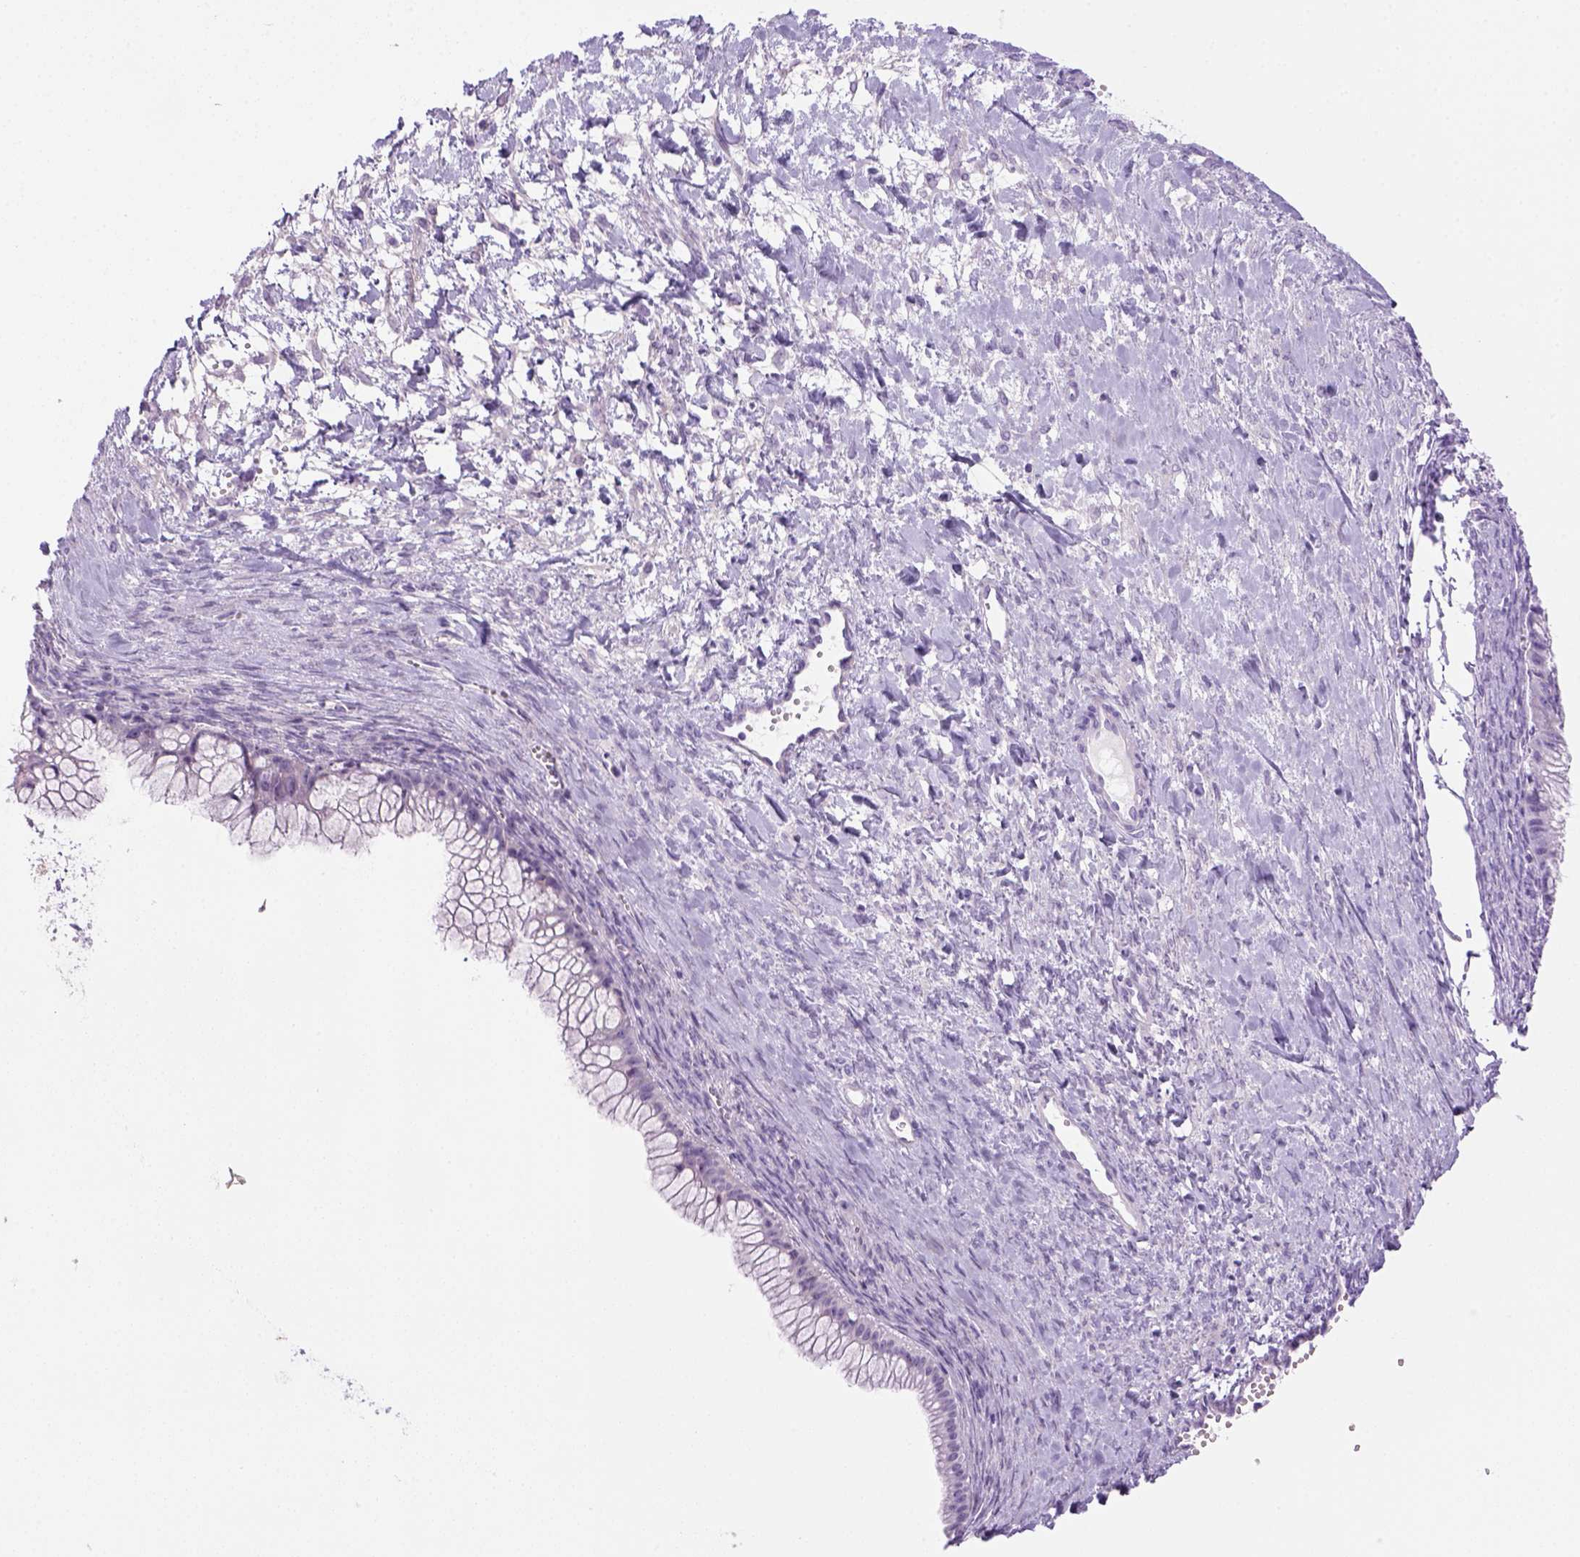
{"staining": {"intensity": "negative", "quantity": "none", "location": "none"}, "tissue": "ovarian cancer", "cell_type": "Tumor cells", "image_type": "cancer", "snomed": [{"axis": "morphology", "description": "Cystadenocarcinoma, mucinous, NOS"}, {"axis": "topography", "description": "Ovary"}], "caption": "An image of human ovarian cancer (mucinous cystadenocarcinoma) is negative for staining in tumor cells. The staining is performed using DAB (3,3'-diaminobenzidine) brown chromogen with nuclei counter-stained in using hematoxylin.", "gene": "DNAH11", "patient": {"sex": "female", "age": 41}}